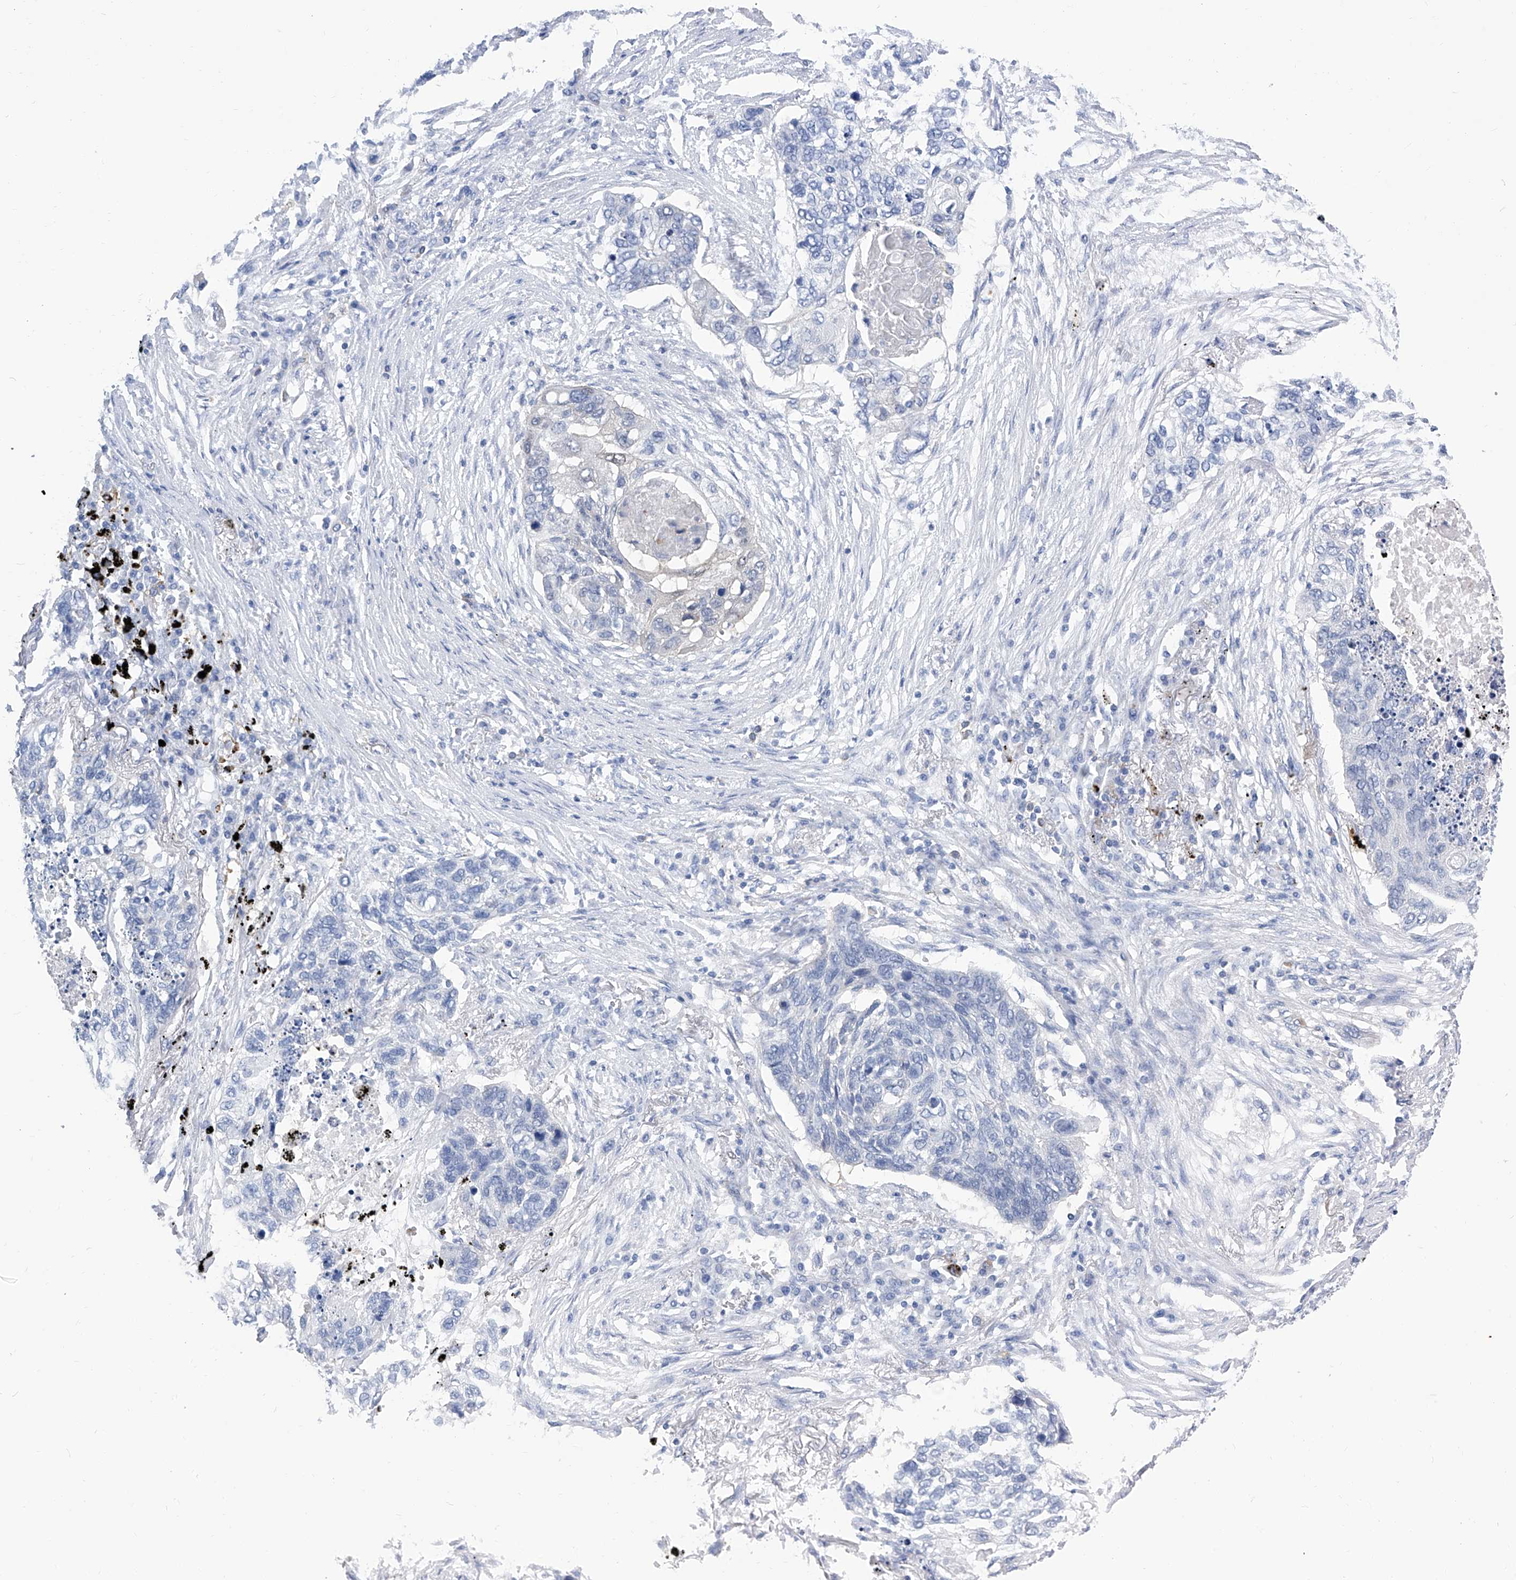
{"staining": {"intensity": "negative", "quantity": "none", "location": "none"}, "tissue": "lung cancer", "cell_type": "Tumor cells", "image_type": "cancer", "snomed": [{"axis": "morphology", "description": "Squamous cell carcinoma, NOS"}, {"axis": "topography", "description": "Lung"}], "caption": "This micrograph is of lung cancer stained with IHC to label a protein in brown with the nuclei are counter-stained blue. There is no positivity in tumor cells.", "gene": "IMPA2", "patient": {"sex": "female", "age": 63}}